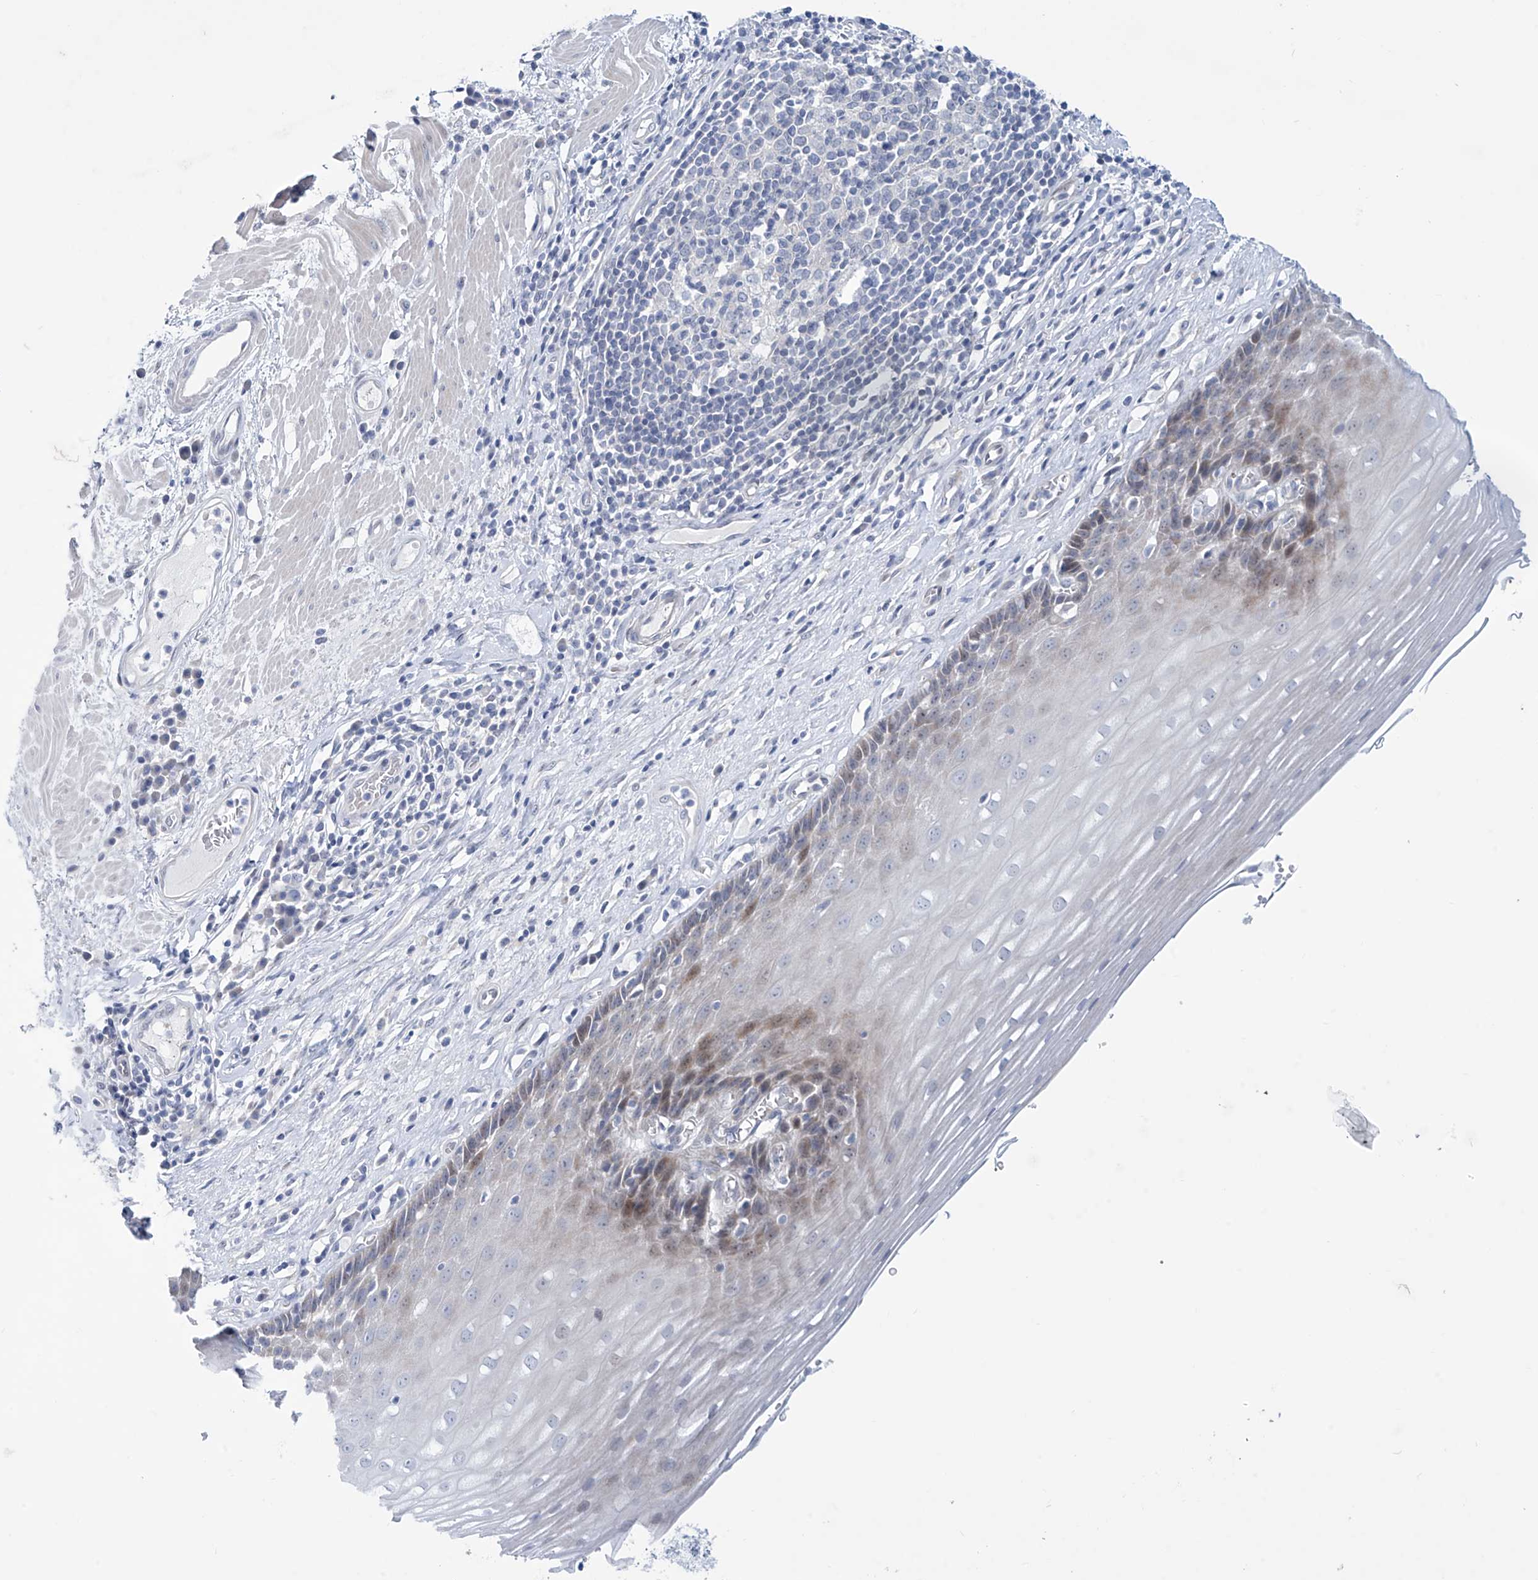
{"staining": {"intensity": "weak", "quantity": "25%-75%", "location": "cytoplasmic/membranous,nuclear"}, "tissue": "esophagus", "cell_type": "Squamous epithelial cells", "image_type": "normal", "snomed": [{"axis": "morphology", "description": "Normal tissue, NOS"}, {"axis": "topography", "description": "Esophagus"}], "caption": "A brown stain labels weak cytoplasmic/membranous,nuclear staining of a protein in squamous epithelial cells of benign esophagus. (IHC, brightfield microscopy, high magnification).", "gene": "TRIM60", "patient": {"sex": "male", "age": 62}}